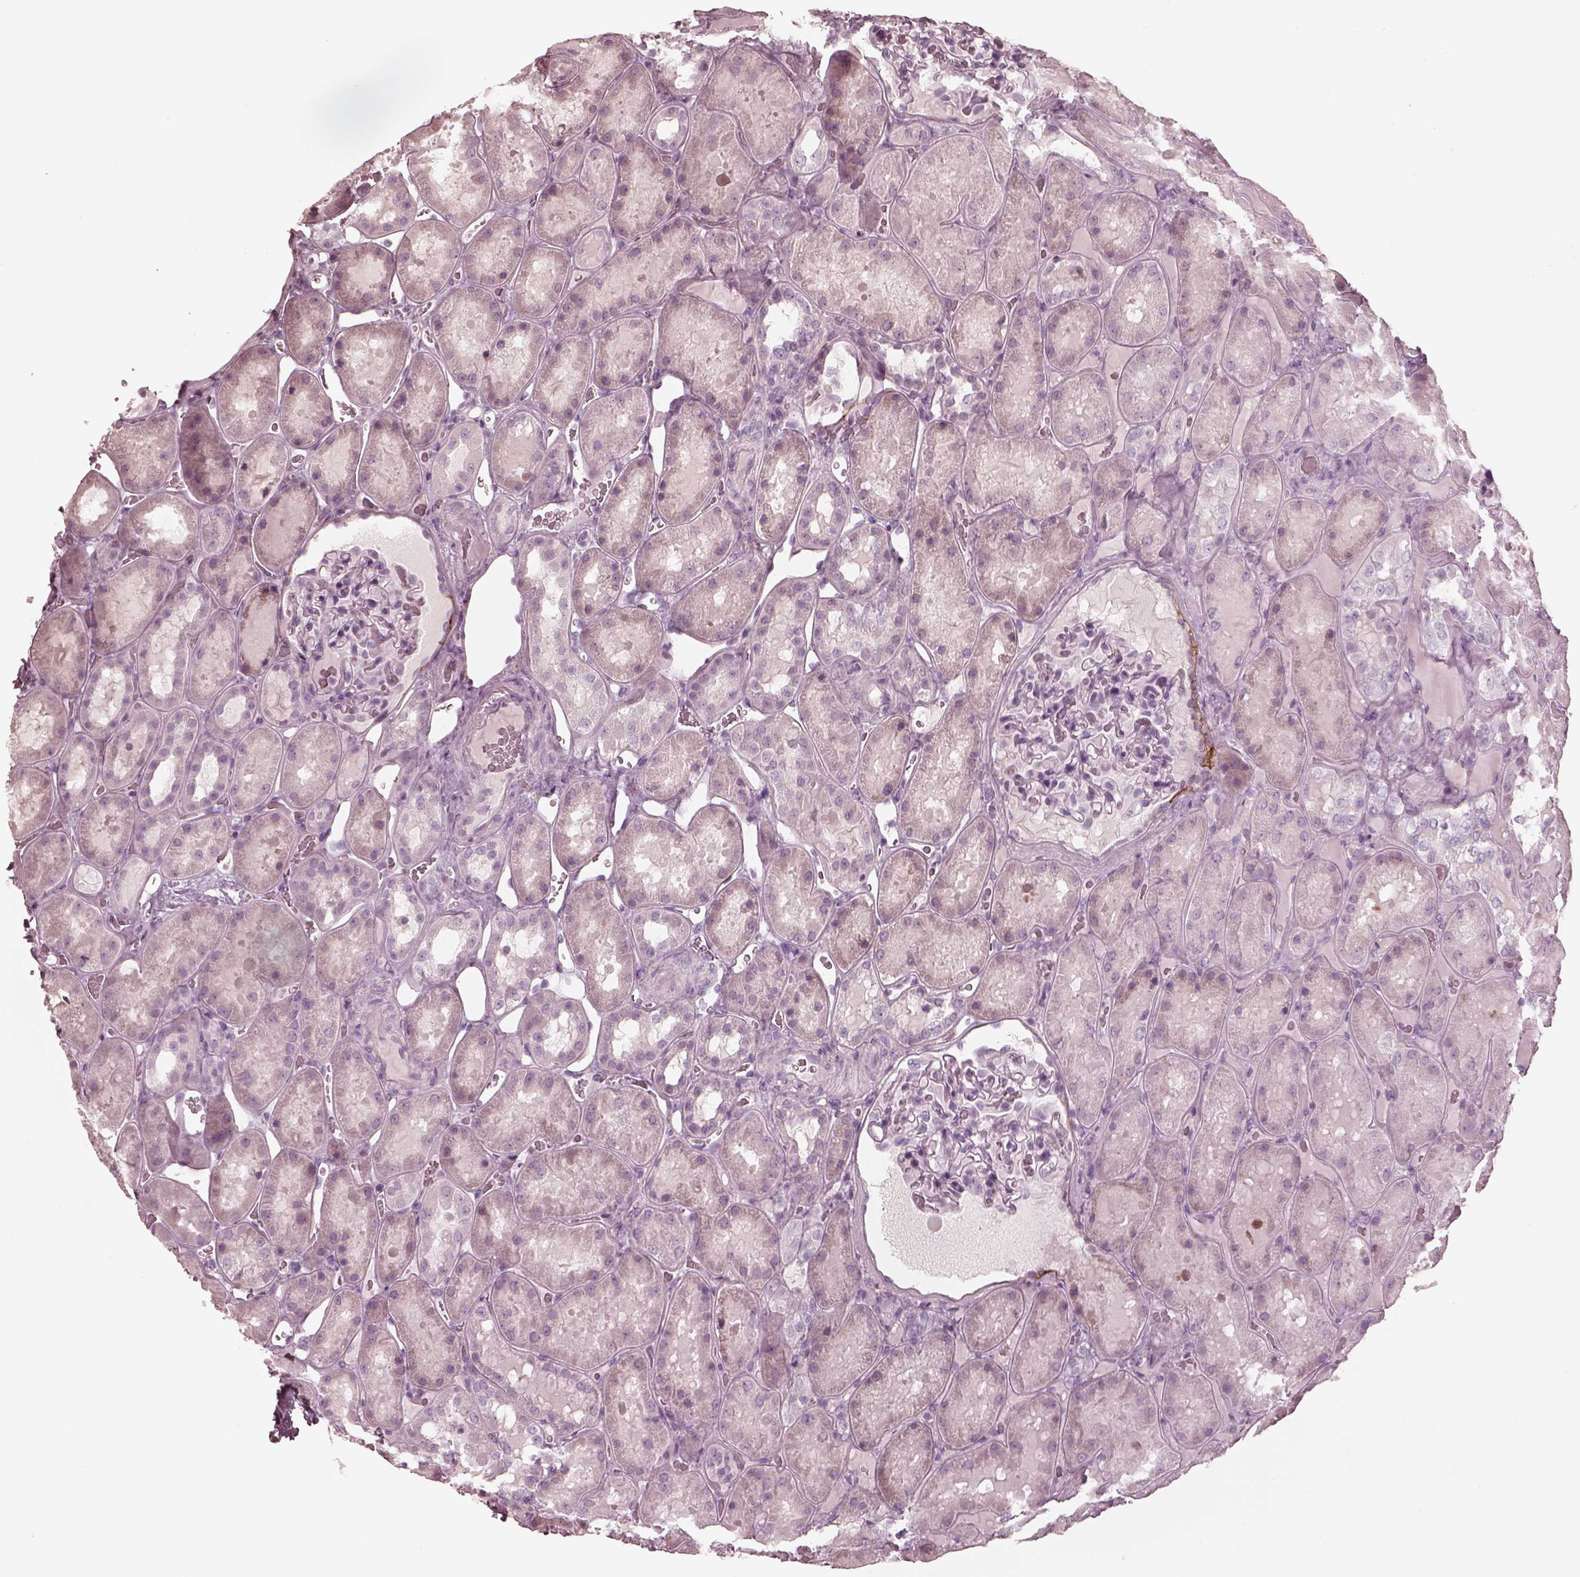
{"staining": {"intensity": "negative", "quantity": "none", "location": "none"}, "tissue": "kidney", "cell_type": "Cells in glomeruli", "image_type": "normal", "snomed": [{"axis": "morphology", "description": "Normal tissue, NOS"}, {"axis": "topography", "description": "Kidney"}], "caption": "Immunohistochemistry (IHC) micrograph of benign kidney stained for a protein (brown), which reveals no positivity in cells in glomeruli.", "gene": "CADM2", "patient": {"sex": "male", "age": 73}}